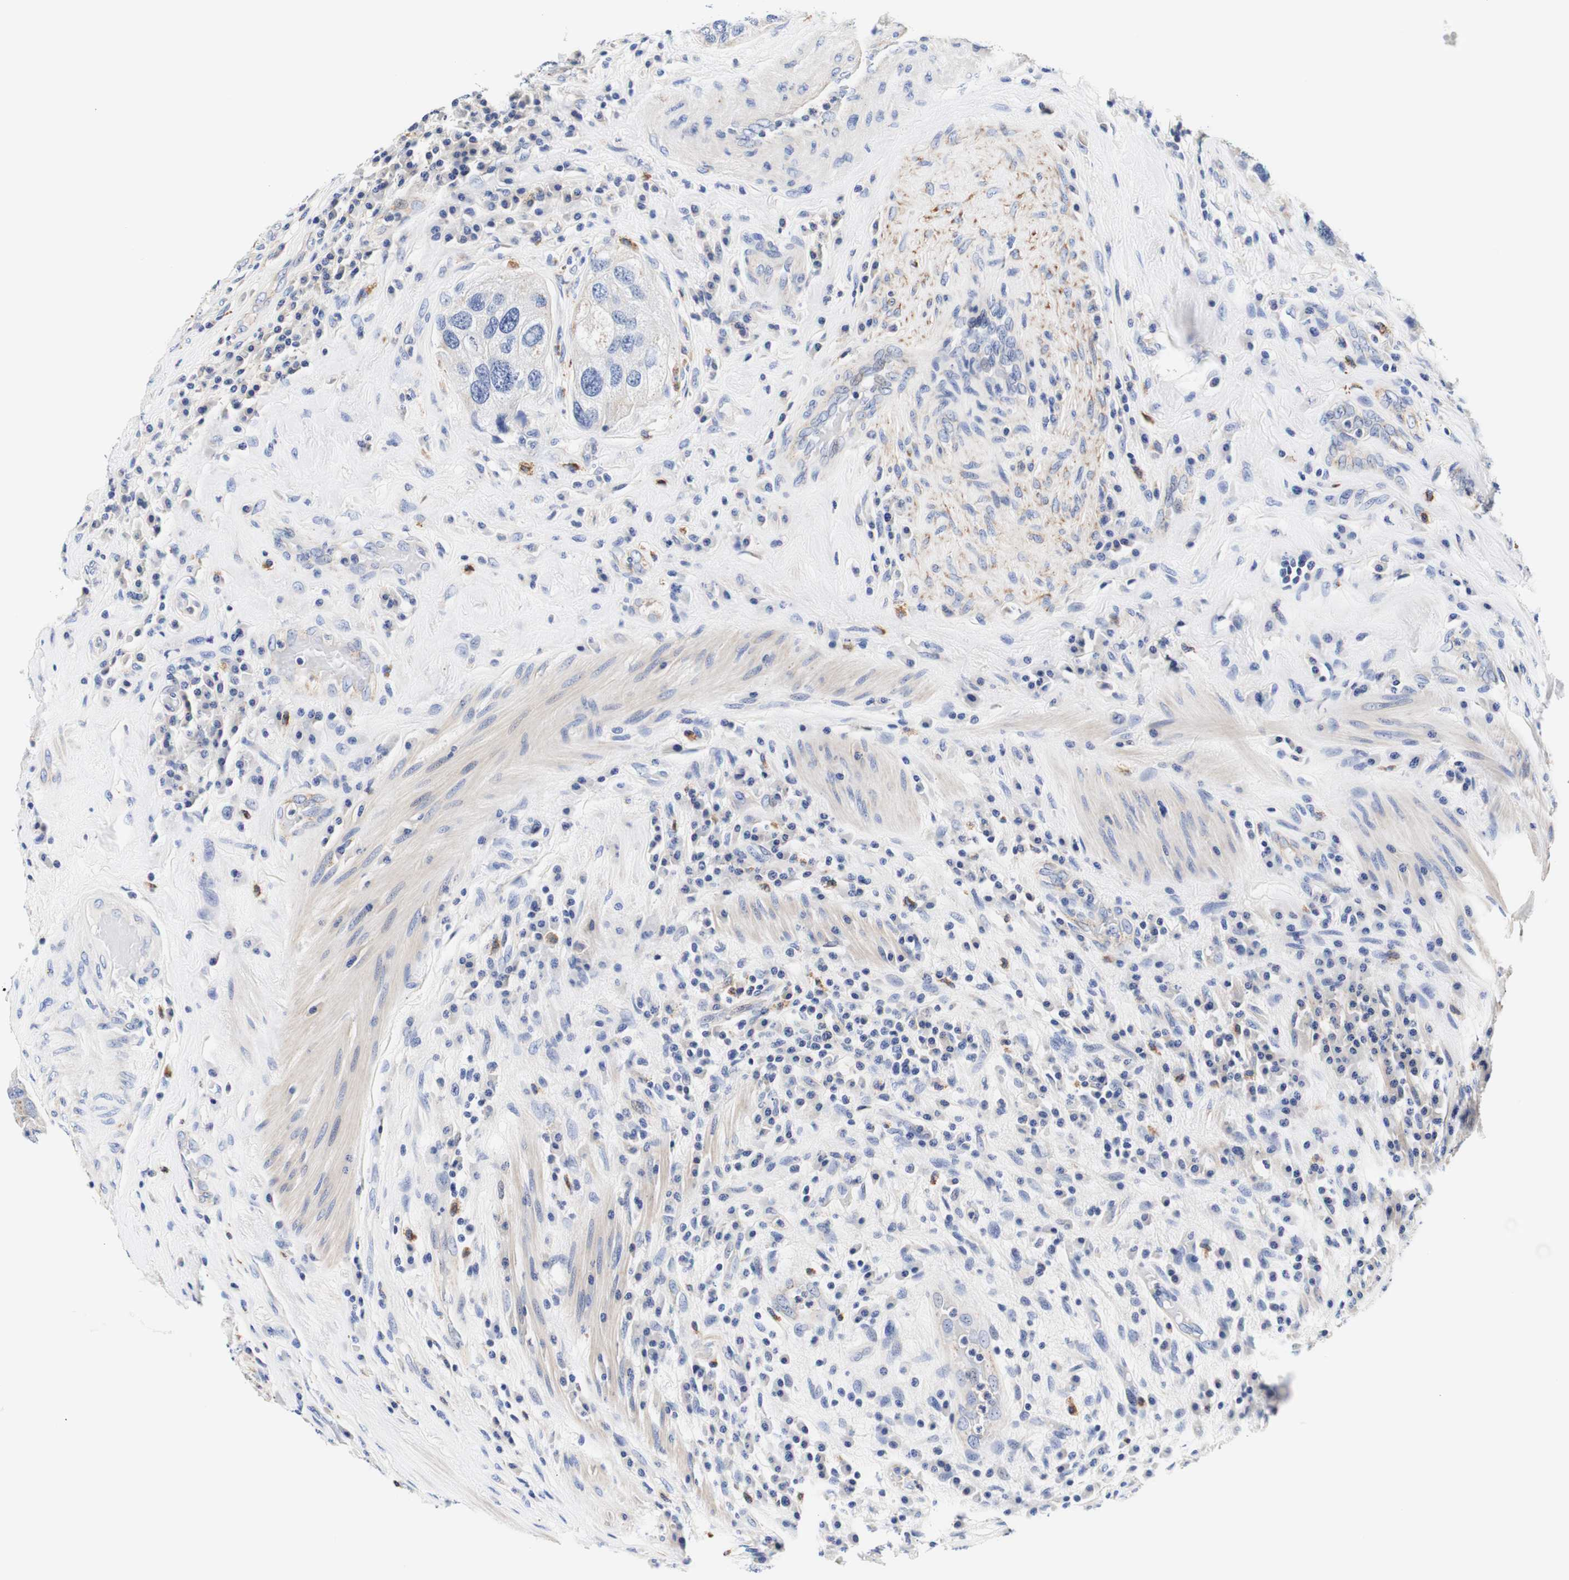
{"staining": {"intensity": "negative", "quantity": "none", "location": "none"}, "tissue": "urothelial cancer", "cell_type": "Tumor cells", "image_type": "cancer", "snomed": [{"axis": "morphology", "description": "Urothelial carcinoma, High grade"}, {"axis": "topography", "description": "Urinary bladder"}], "caption": "A micrograph of human urothelial cancer is negative for staining in tumor cells.", "gene": "CAMK4", "patient": {"sex": "female", "age": 64}}